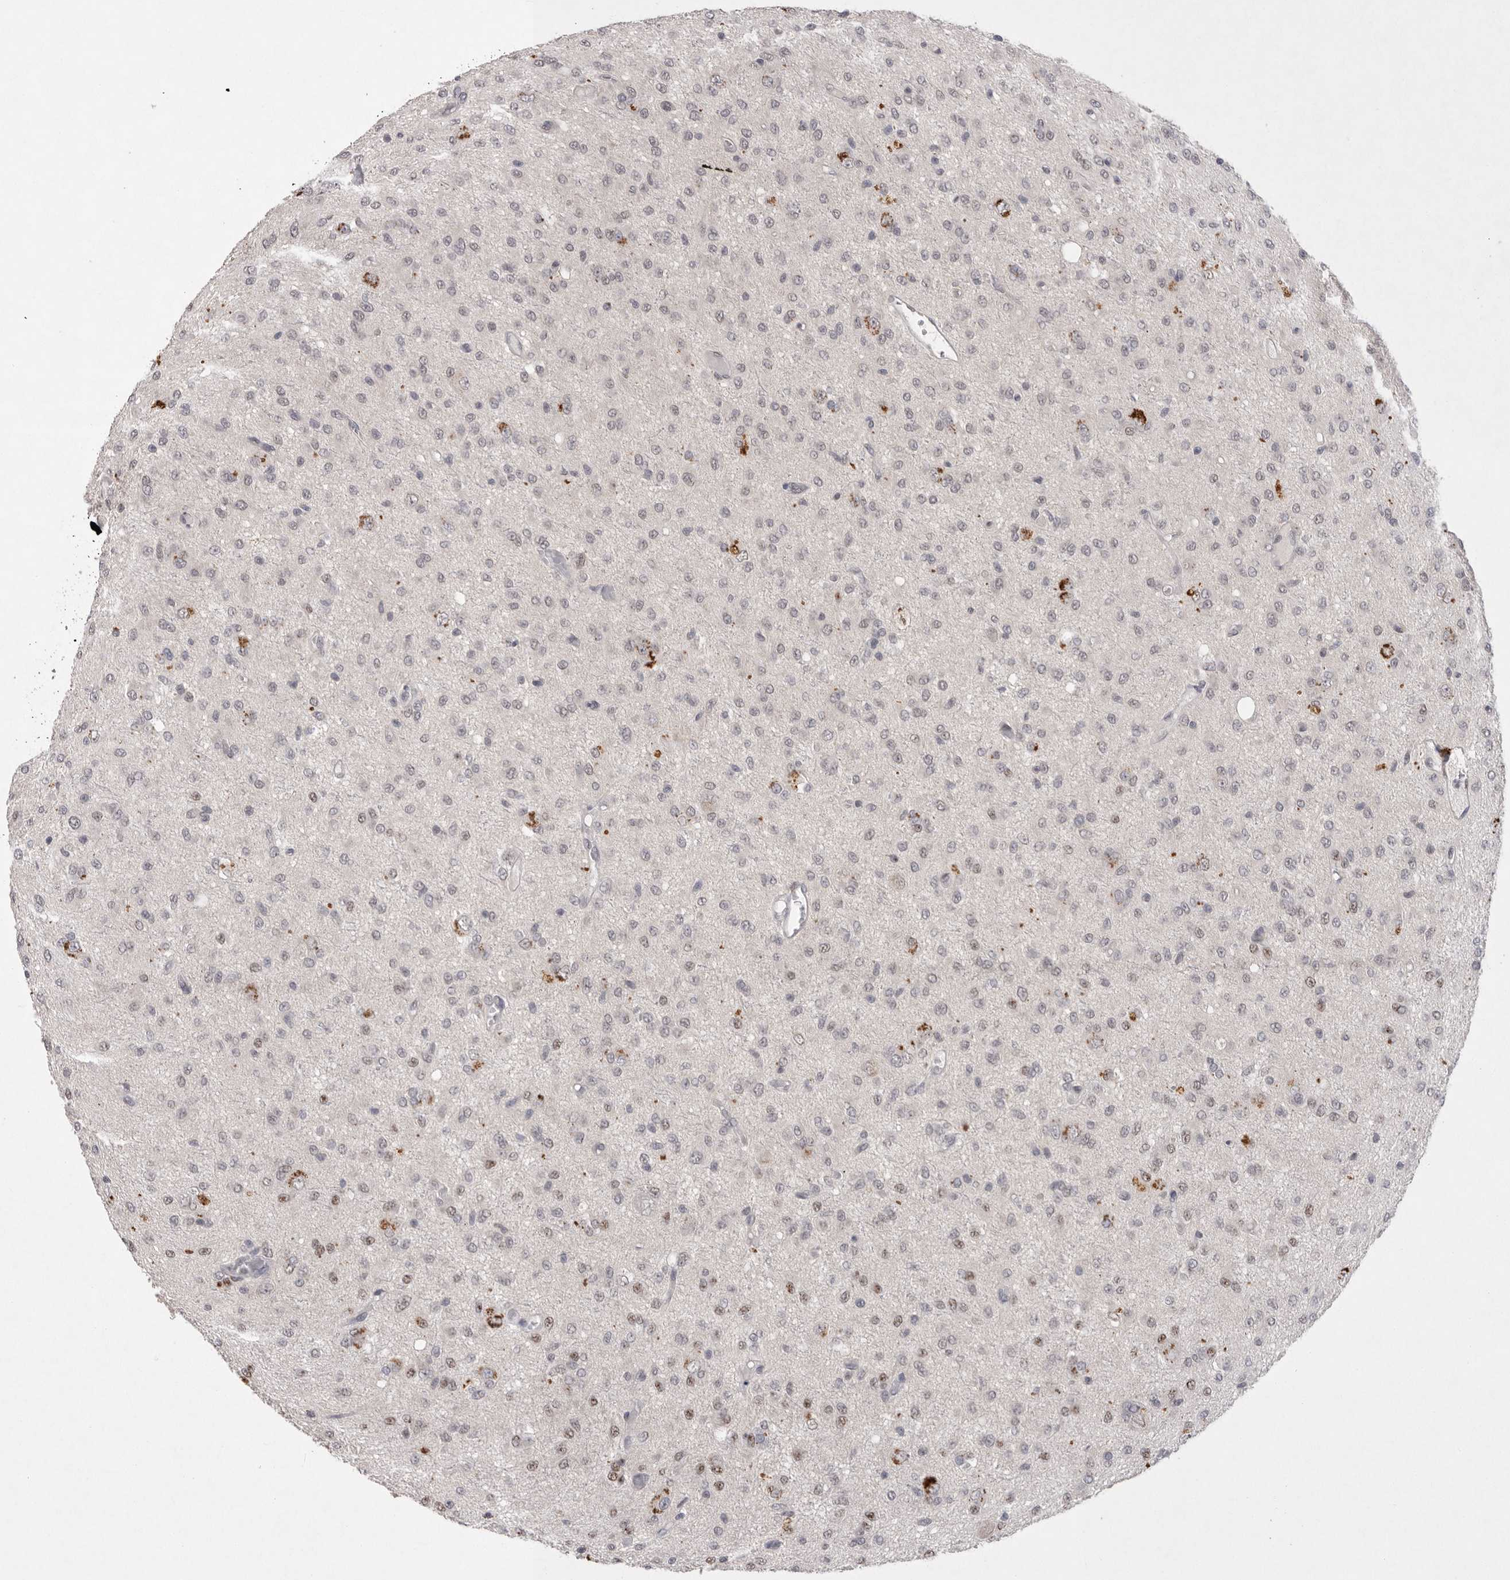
{"staining": {"intensity": "negative", "quantity": "none", "location": "none"}, "tissue": "glioma", "cell_type": "Tumor cells", "image_type": "cancer", "snomed": [{"axis": "morphology", "description": "Glioma, malignant, High grade"}, {"axis": "topography", "description": "Brain"}], "caption": "Immunohistochemistry (IHC) of human glioma exhibits no positivity in tumor cells.", "gene": "HUS1", "patient": {"sex": "female", "age": 59}}